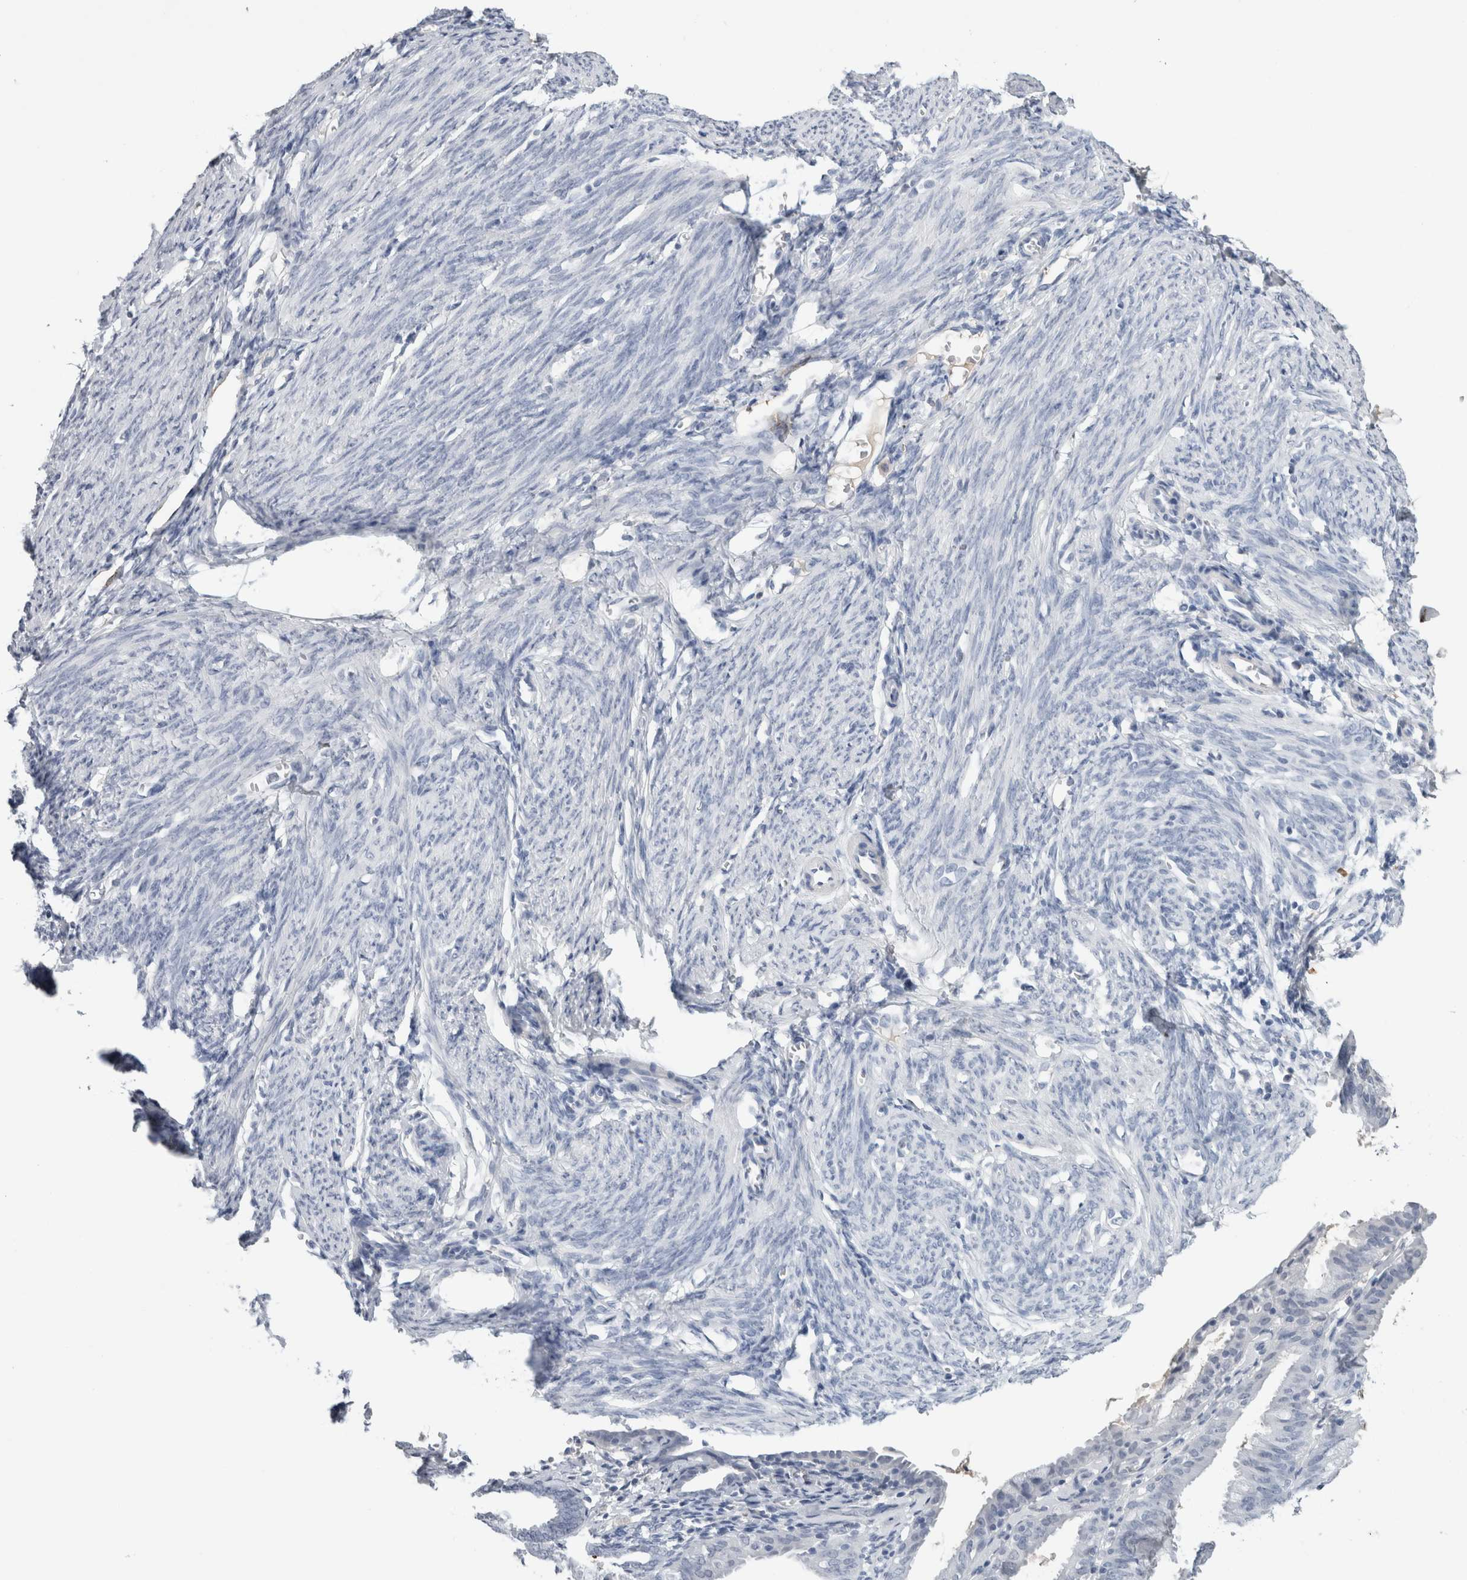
{"staining": {"intensity": "negative", "quantity": "none", "location": "none"}, "tissue": "endometrium", "cell_type": "Cells in endometrial stroma", "image_type": "normal", "snomed": [{"axis": "morphology", "description": "Normal tissue, NOS"}, {"axis": "morphology", "description": "Adenocarcinoma, NOS"}, {"axis": "topography", "description": "Endometrium"}], "caption": "Immunohistochemistry micrograph of normal endometrium: endometrium stained with DAB (3,3'-diaminobenzidine) demonstrates no significant protein positivity in cells in endometrial stroma.", "gene": "FABP4", "patient": {"sex": "female", "age": 57}}